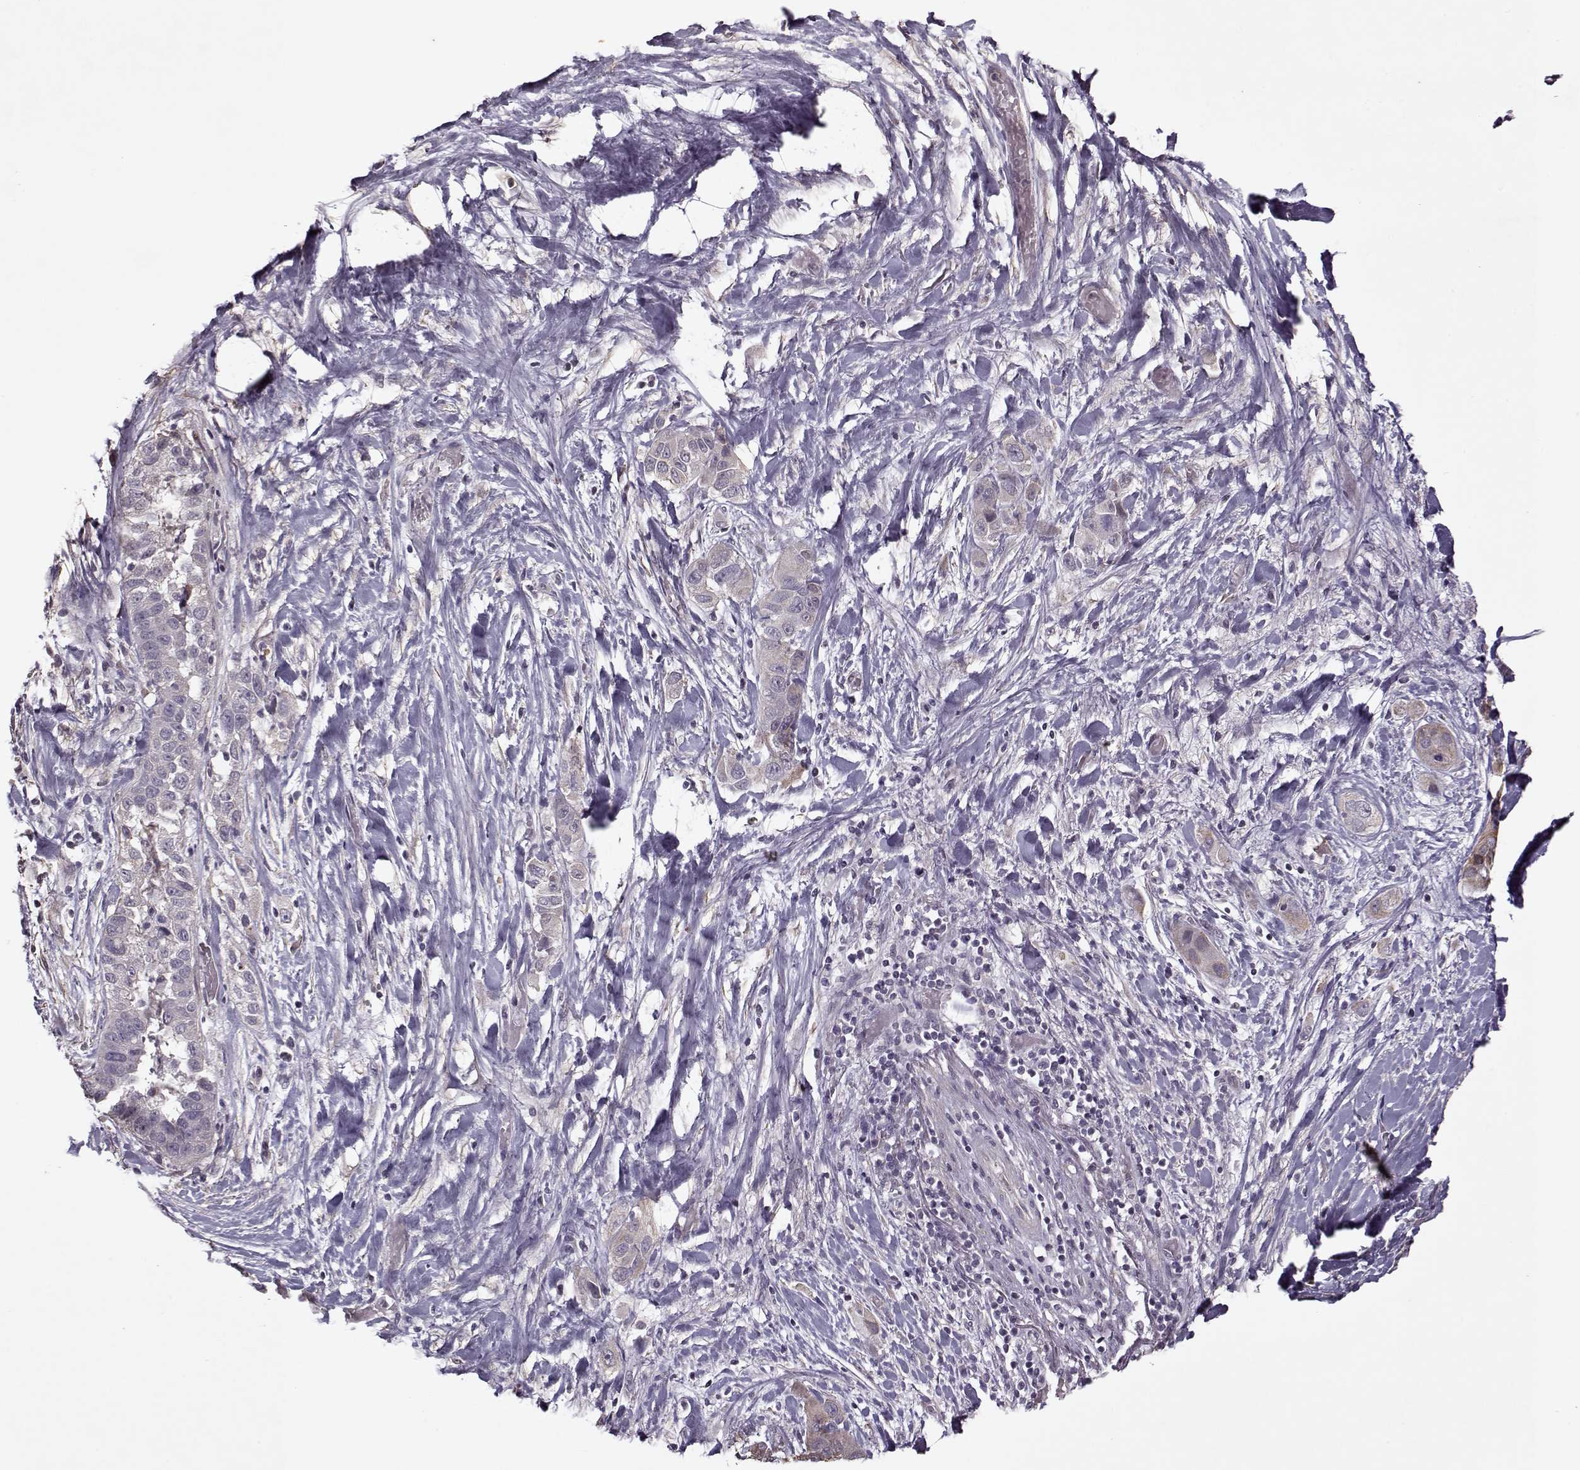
{"staining": {"intensity": "negative", "quantity": "none", "location": "none"}, "tissue": "liver cancer", "cell_type": "Tumor cells", "image_type": "cancer", "snomed": [{"axis": "morphology", "description": "Cholangiocarcinoma"}, {"axis": "topography", "description": "Liver"}], "caption": "This is an immunohistochemistry (IHC) image of liver cholangiocarcinoma. There is no positivity in tumor cells.", "gene": "KRT9", "patient": {"sex": "female", "age": 52}}